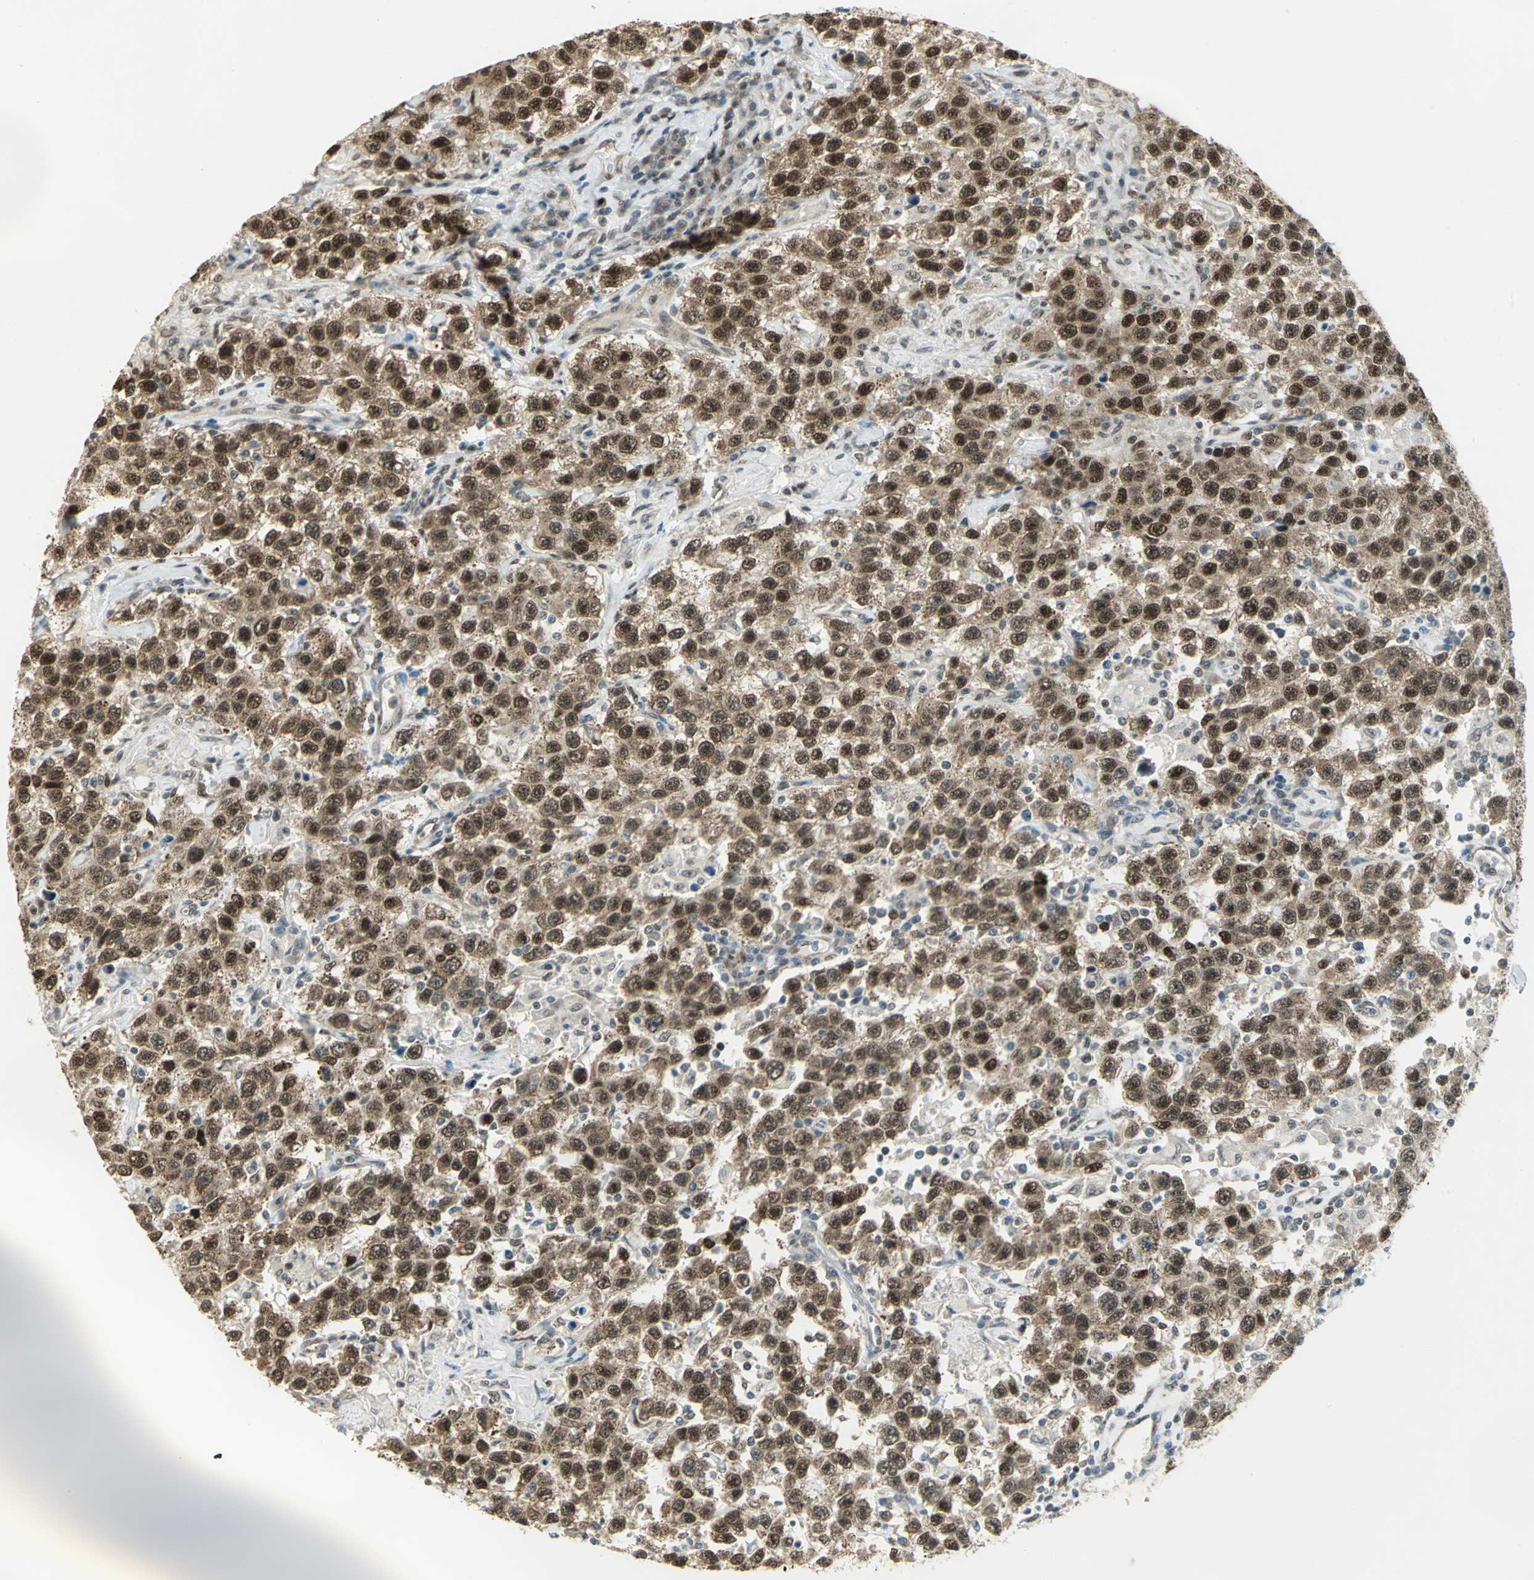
{"staining": {"intensity": "strong", "quantity": ">75%", "location": "cytoplasmic/membranous,nuclear"}, "tissue": "testis cancer", "cell_type": "Tumor cells", "image_type": "cancer", "snomed": [{"axis": "morphology", "description": "Seminoma, NOS"}, {"axis": "topography", "description": "Testis"}], "caption": "This micrograph reveals testis cancer stained with immunohistochemistry (IHC) to label a protein in brown. The cytoplasmic/membranous and nuclear of tumor cells show strong positivity for the protein. Nuclei are counter-stained blue.", "gene": "DDX5", "patient": {"sex": "male", "age": 41}}